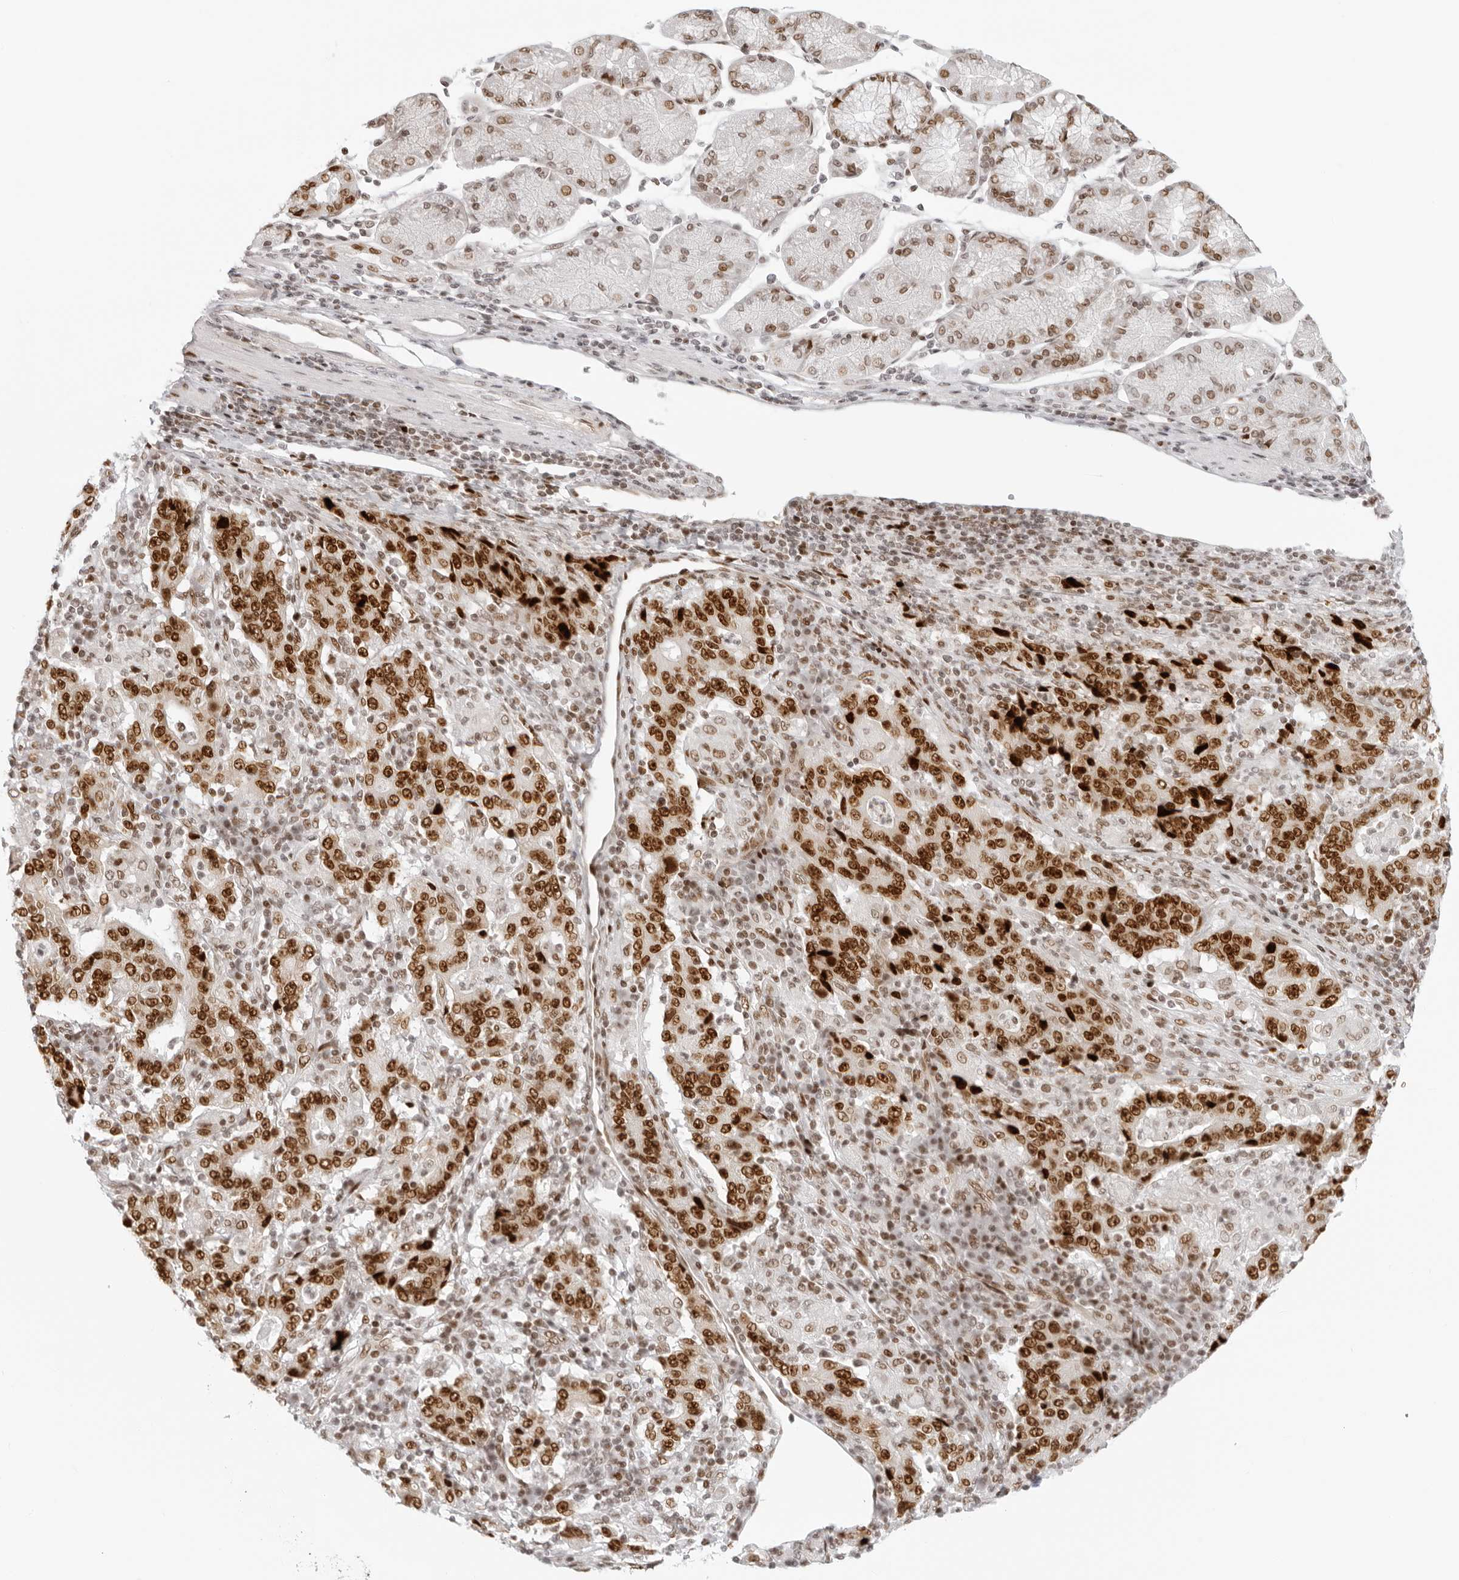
{"staining": {"intensity": "strong", "quantity": ">75%", "location": "nuclear"}, "tissue": "stomach cancer", "cell_type": "Tumor cells", "image_type": "cancer", "snomed": [{"axis": "morphology", "description": "Normal tissue, NOS"}, {"axis": "morphology", "description": "Adenocarcinoma, NOS"}, {"axis": "topography", "description": "Stomach, upper"}, {"axis": "topography", "description": "Stomach"}], "caption": "Immunohistochemical staining of human stomach adenocarcinoma reveals strong nuclear protein positivity in approximately >75% of tumor cells.", "gene": "RCC1", "patient": {"sex": "male", "age": 59}}